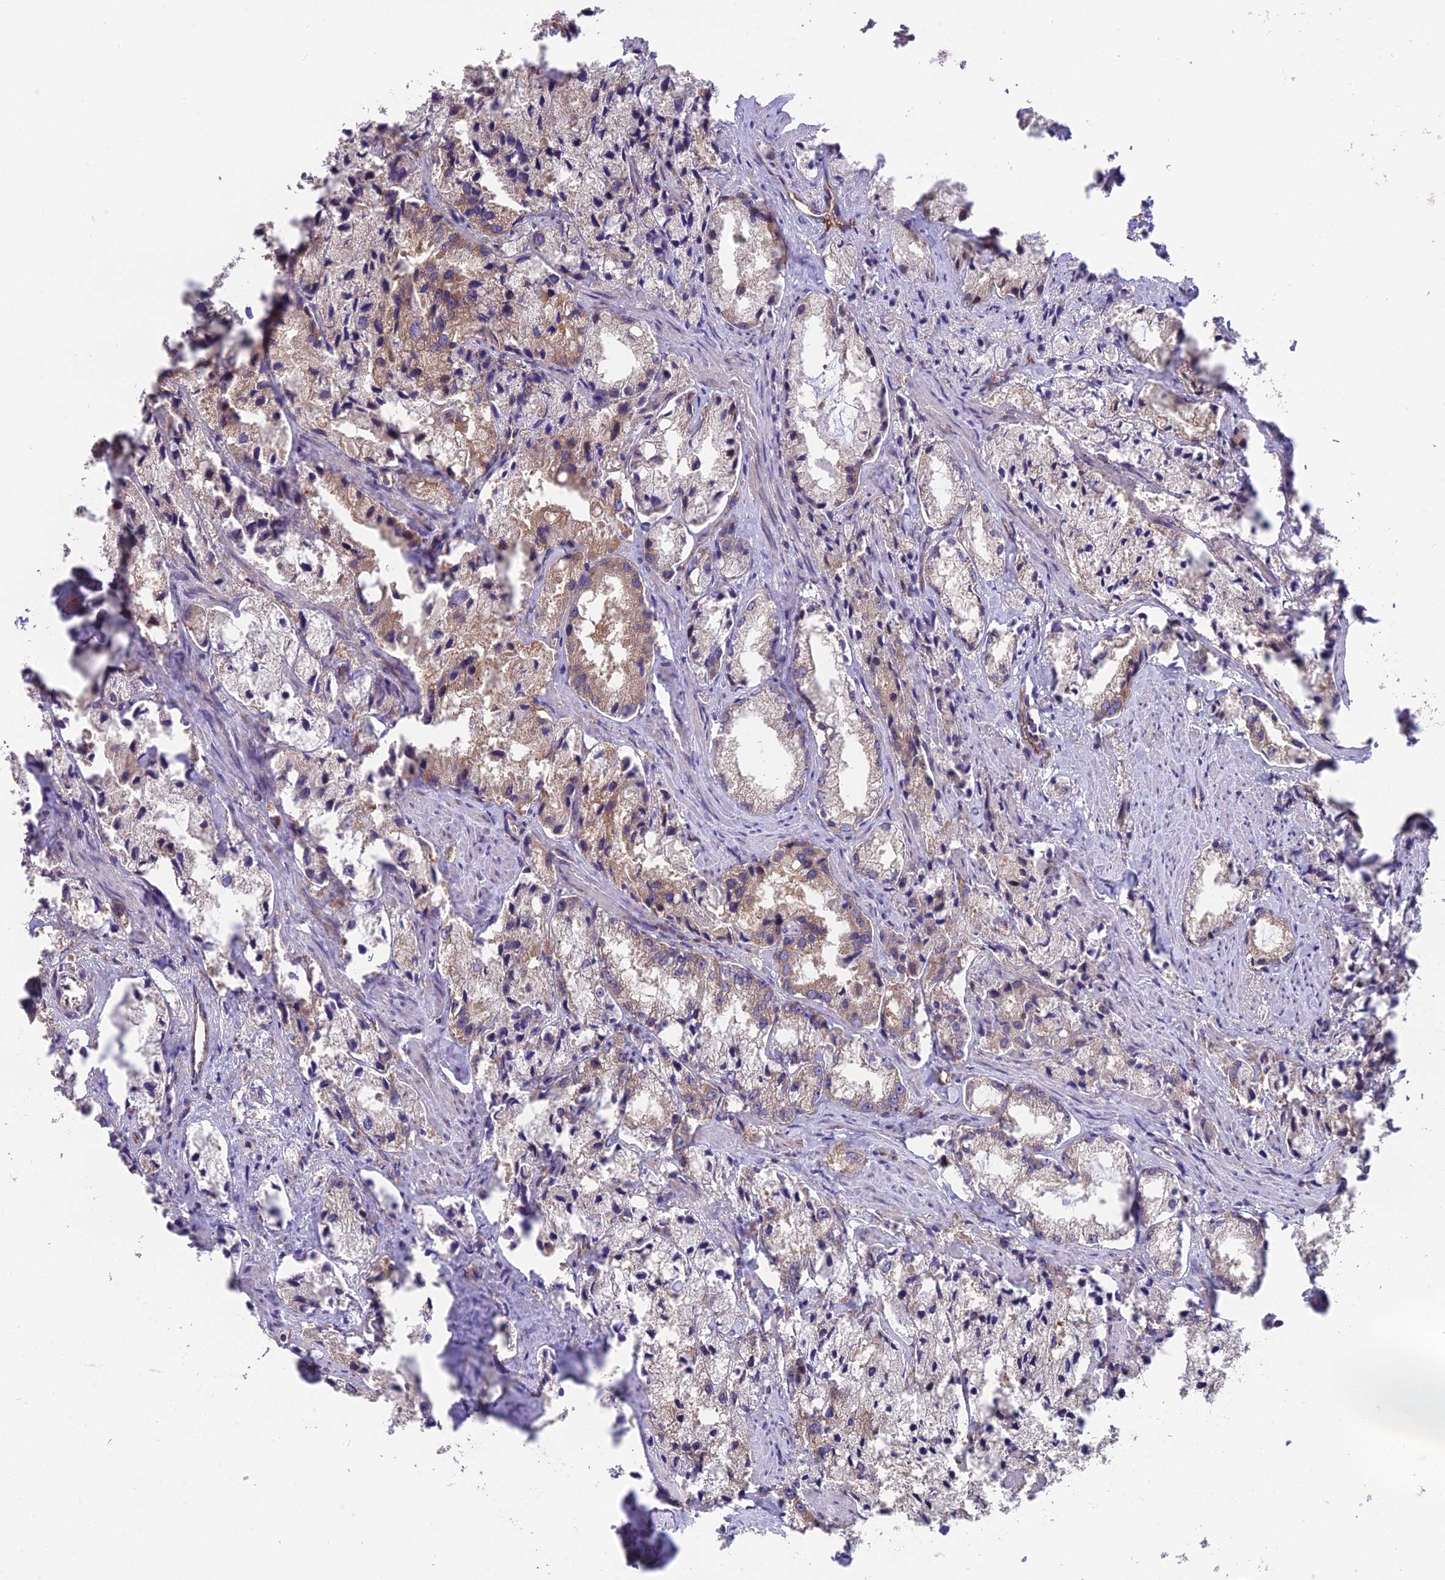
{"staining": {"intensity": "moderate", "quantity": "<25%", "location": "cytoplasmic/membranous"}, "tissue": "prostate cancer", "cell_type": "Tumor cells", "image_type": "cancer", "snomed": [{"axis": "morphology", "description": "Adenocarcinoma, High grade"}, {"axis": "topography", "description": "Prostate"}], "caption": "Protein staining by IHC displays moderate cytoplasmic/membranous staining in about <25% of tumor cells in prostate cancer.", "gene": "BLOC1S4", "patient": {"sex": "male", "age": 66}}